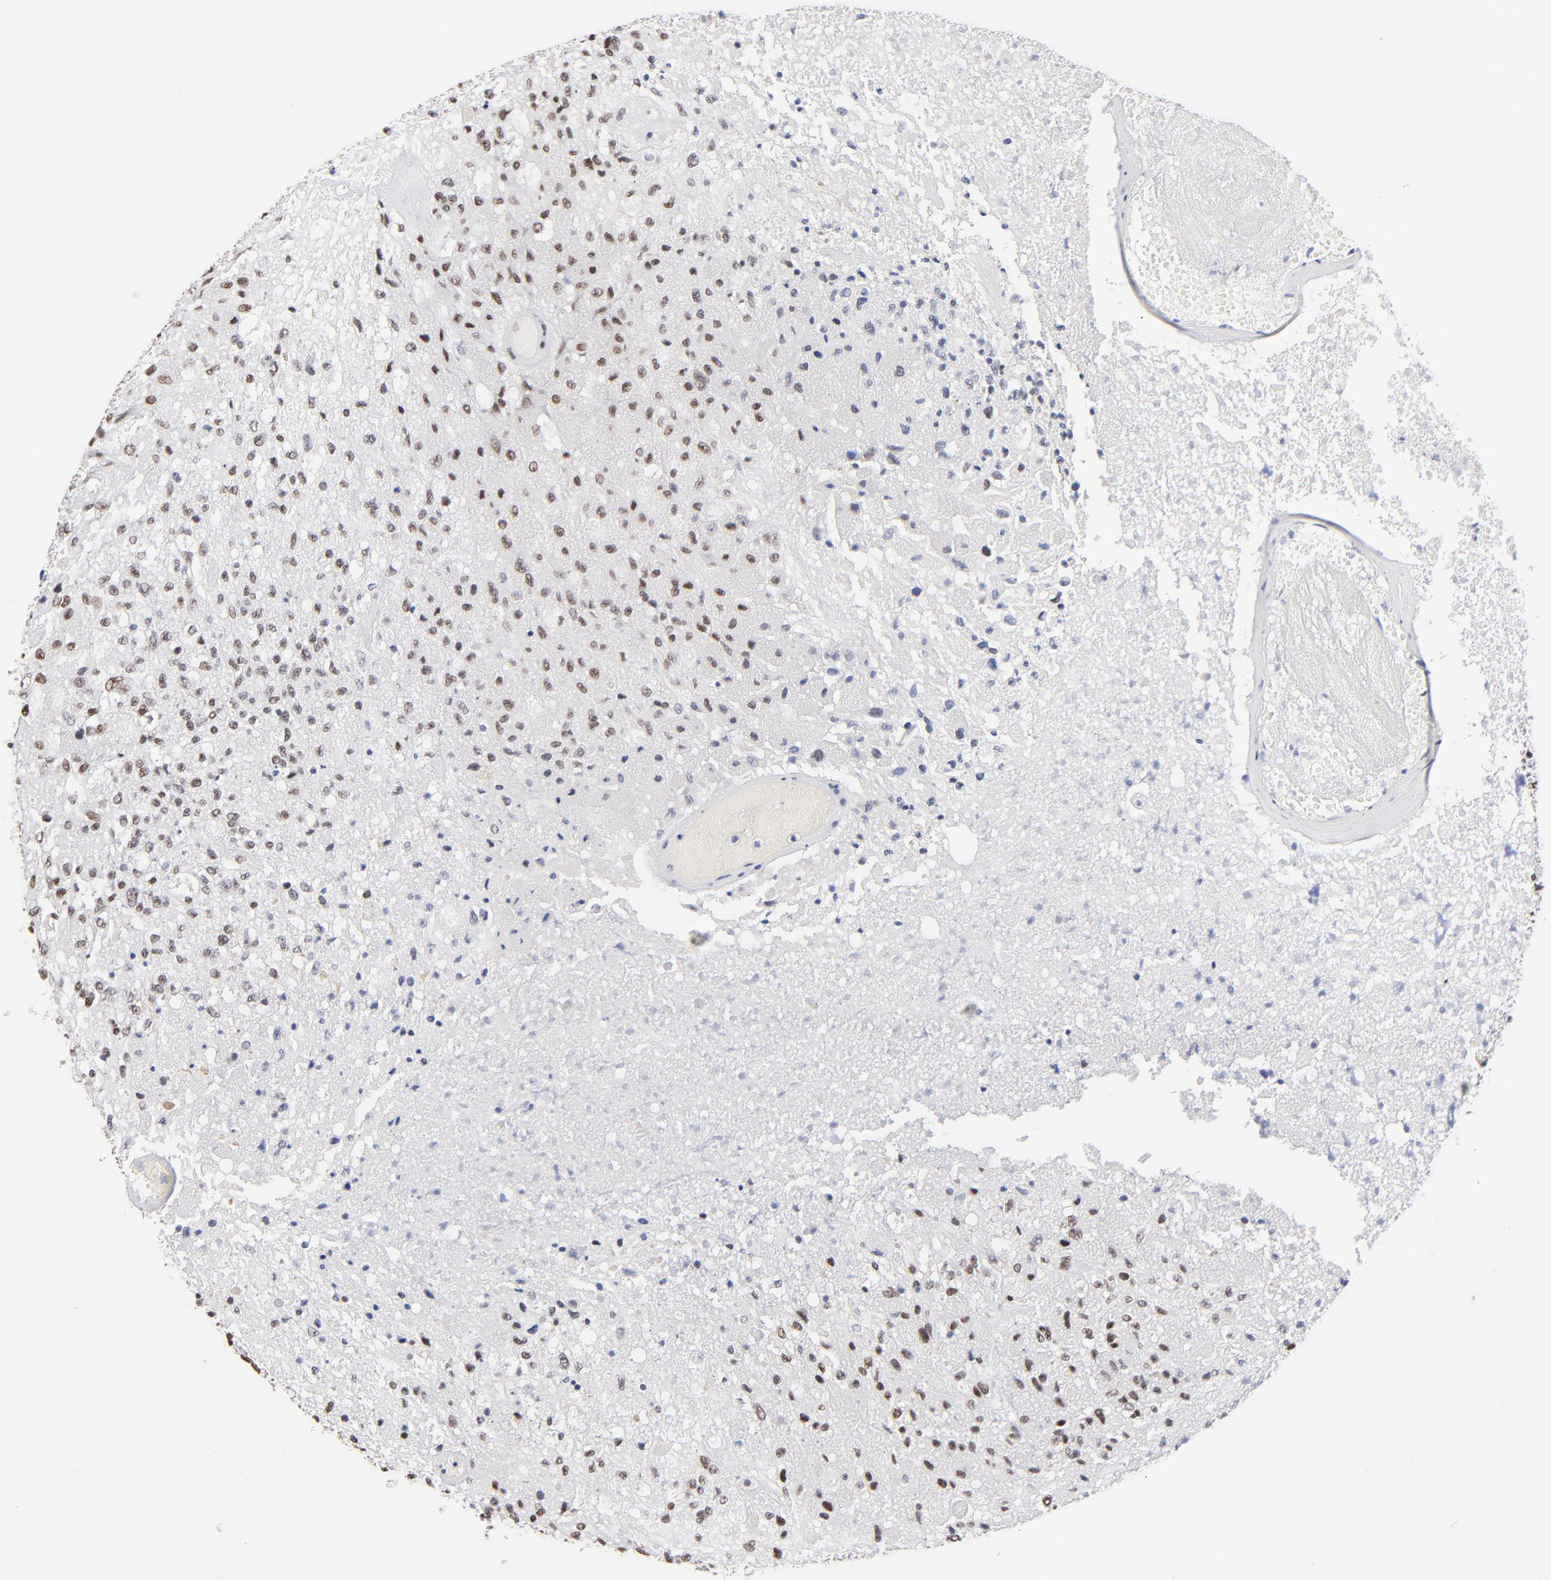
{"staining": {"intensity": "moderate", "quantity": "25%-75%", "location": "nuclear"}, "tissue": "glioma", "cell_type": "Tumor cells", "image_type": "cancer", "snomed": [{"axis": "morphology", "description": "Normal tissue, NOS"}, {"axis": "morphology", "description": "Glioma, malignant, High grade"}, {"axis": "topography", "description": "Cerebral cortex"}], "caption": "Approximately 25%-75% of tumor cells in malignant high-grade glioma display moderate nuclear protein positivity as visualized by brown immunohistochemical staining.", "gene": "ZMYM3", "patient": {"sex": "male", "age": 77}}